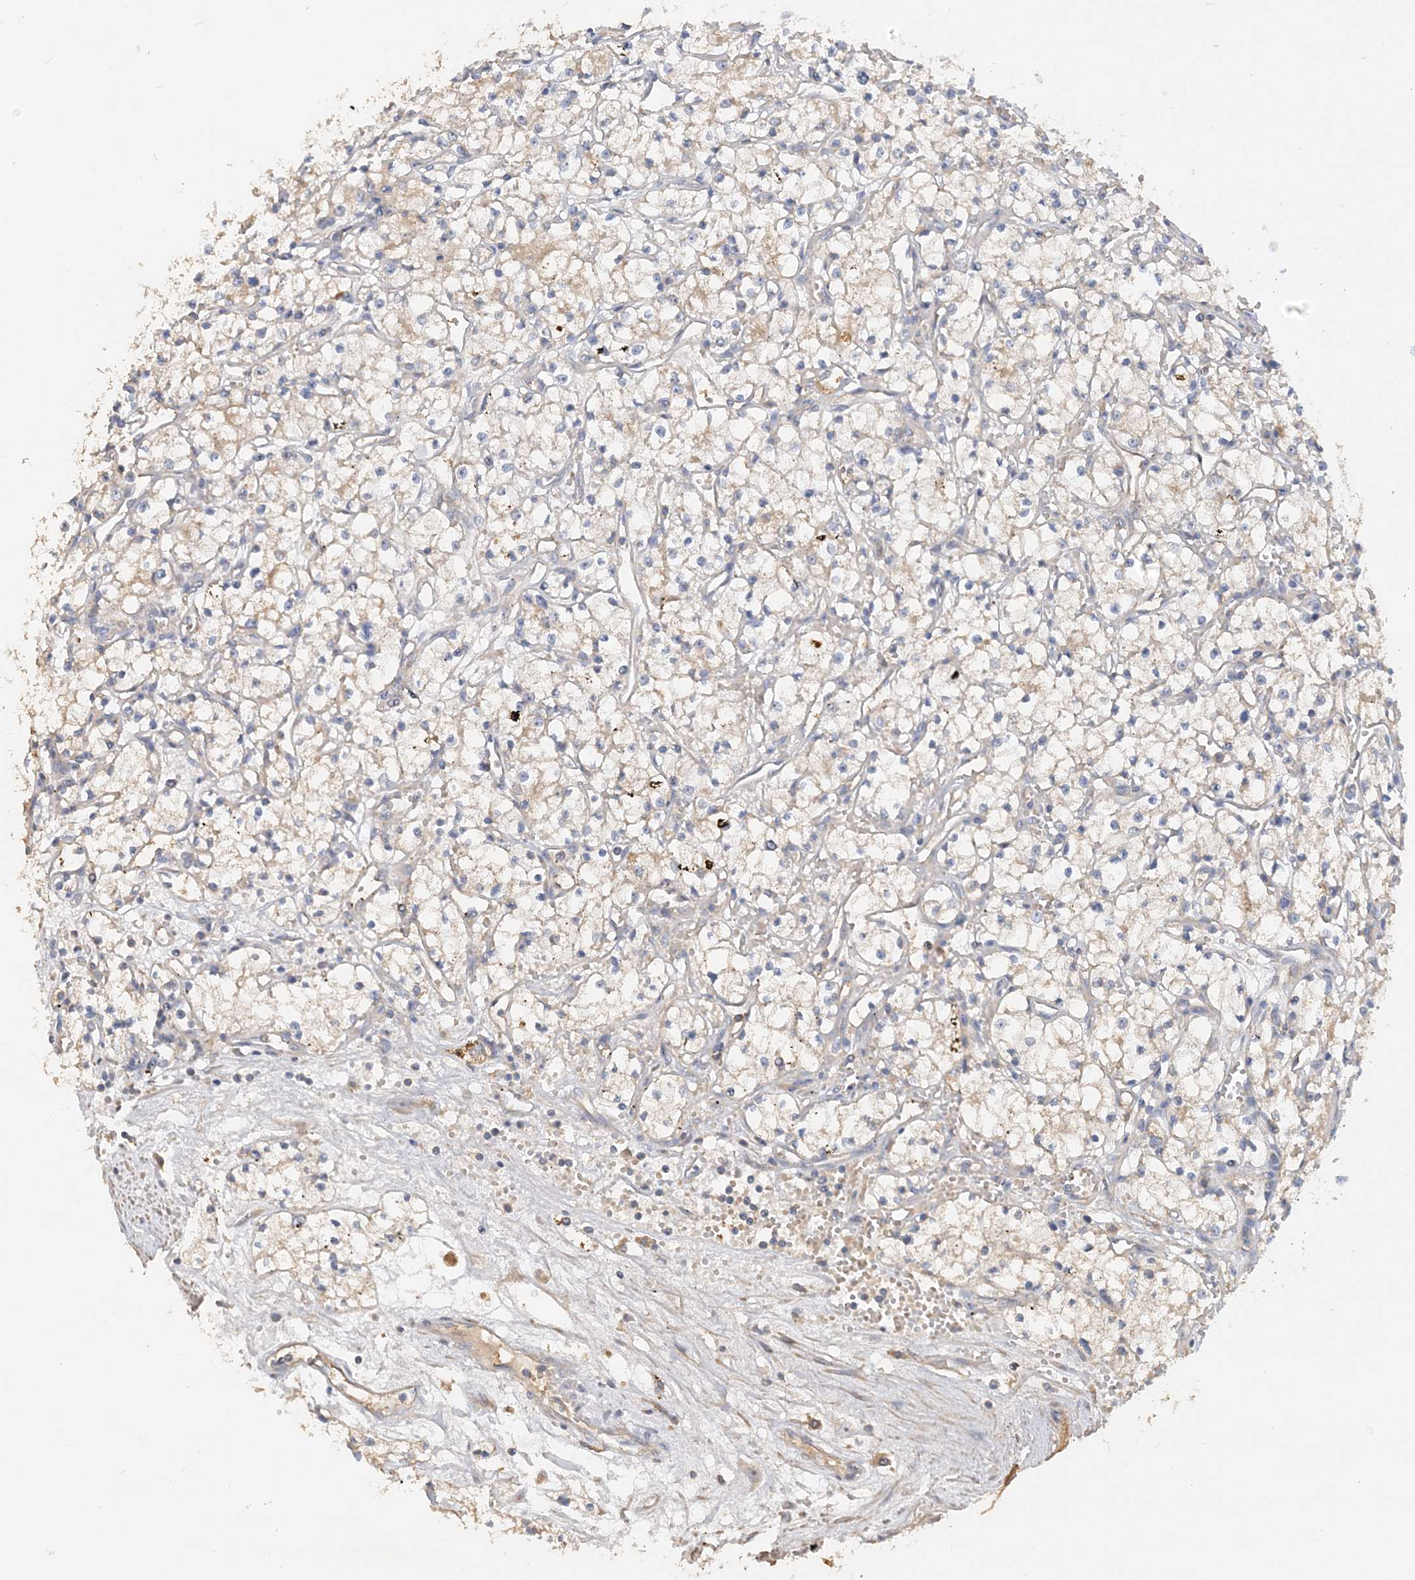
{"staining": {"intensity": "weak", "quantity": "<25%", "location": "cytoplasmic/membranous"}, "tissue": "renal cancer", "cell_type": "Tumor cells", "image_type": "cancer", "snomed": [{"axis": "morphology", "description": "Adenocarcinoma, NOS"}, {"axis": "topography", "description": "Kidney"}], "caption": "Immunohistochemistry photomicrograph of human renal cancer (adenocarcinoma) stained for a protein (brown), which demonstrates no positivity in tumor cells. The staining was performed using DAB (3,3'-diaminobenzidine) to visualize the protein expression in brown, while the nuclei were stained in blue with hematoxylin (Magnification: 20x).", "gene": "GRINA", "patient": {"sex": "male", "age": 59}}